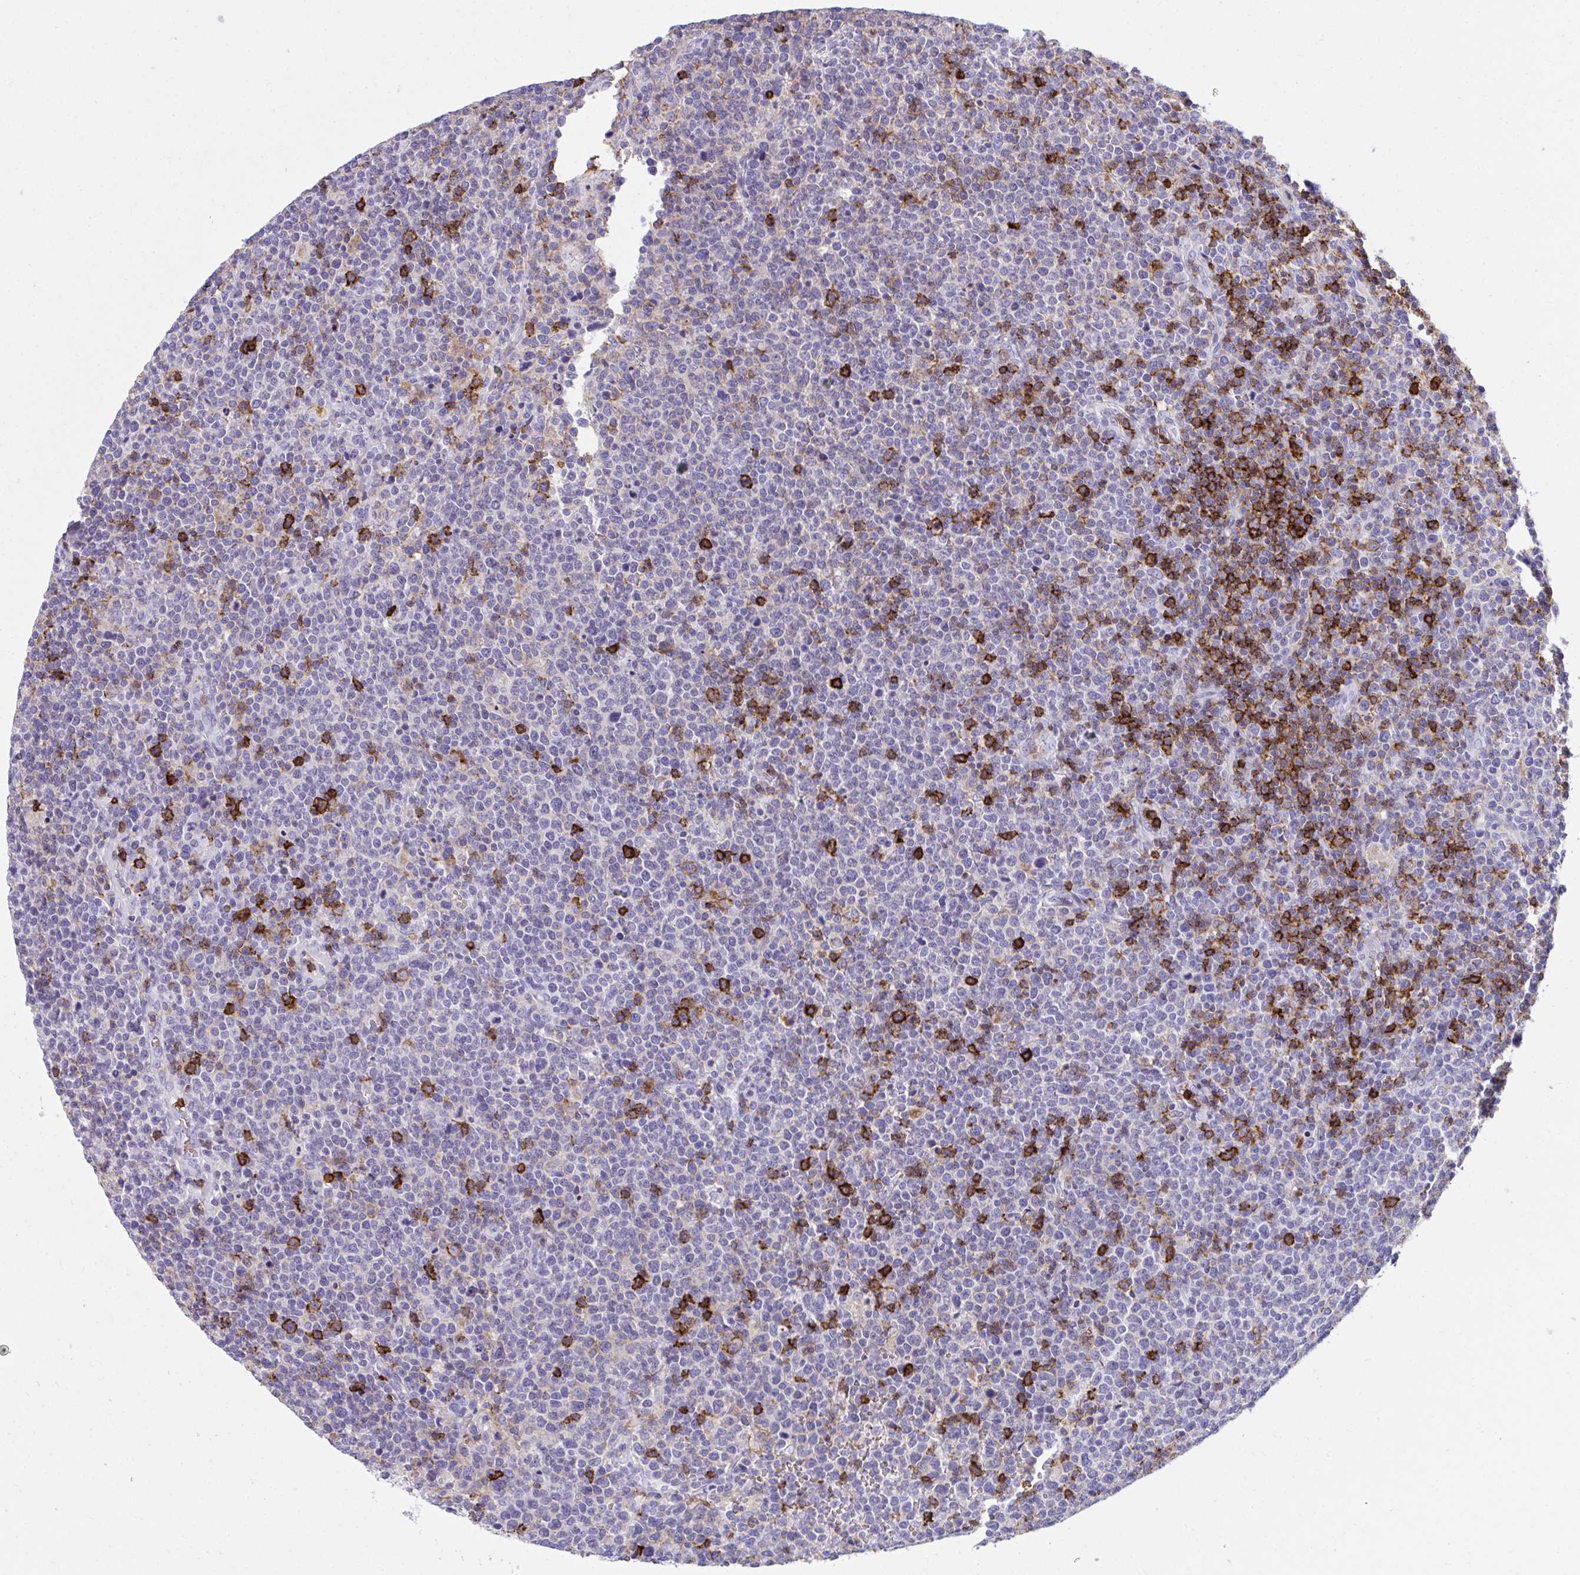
{"staining": {"intensity": "strong", "quantity": "<25%", "location": "cytoplasmic/membranous"}, "tissue": "lymphoma", "cell_type": "Tumor cells", "image_type": "cancer", "snomed": [{"axis": "morphology", "description": "Malignant lymphoma, non-Hodgkin's type, High grade"}, {"axis": "topography", "description": "Lymph node"}], "caption": "Malignant lymphoma, non-Hodgkin's type (high-grade) was stained to show a protein in brown. There is medium levels of strong cytoplasmic/membranous expression in approximately <25% of tumor cells.", "gene": "SPN", "patient": {"sex": "male", "age": 61}}